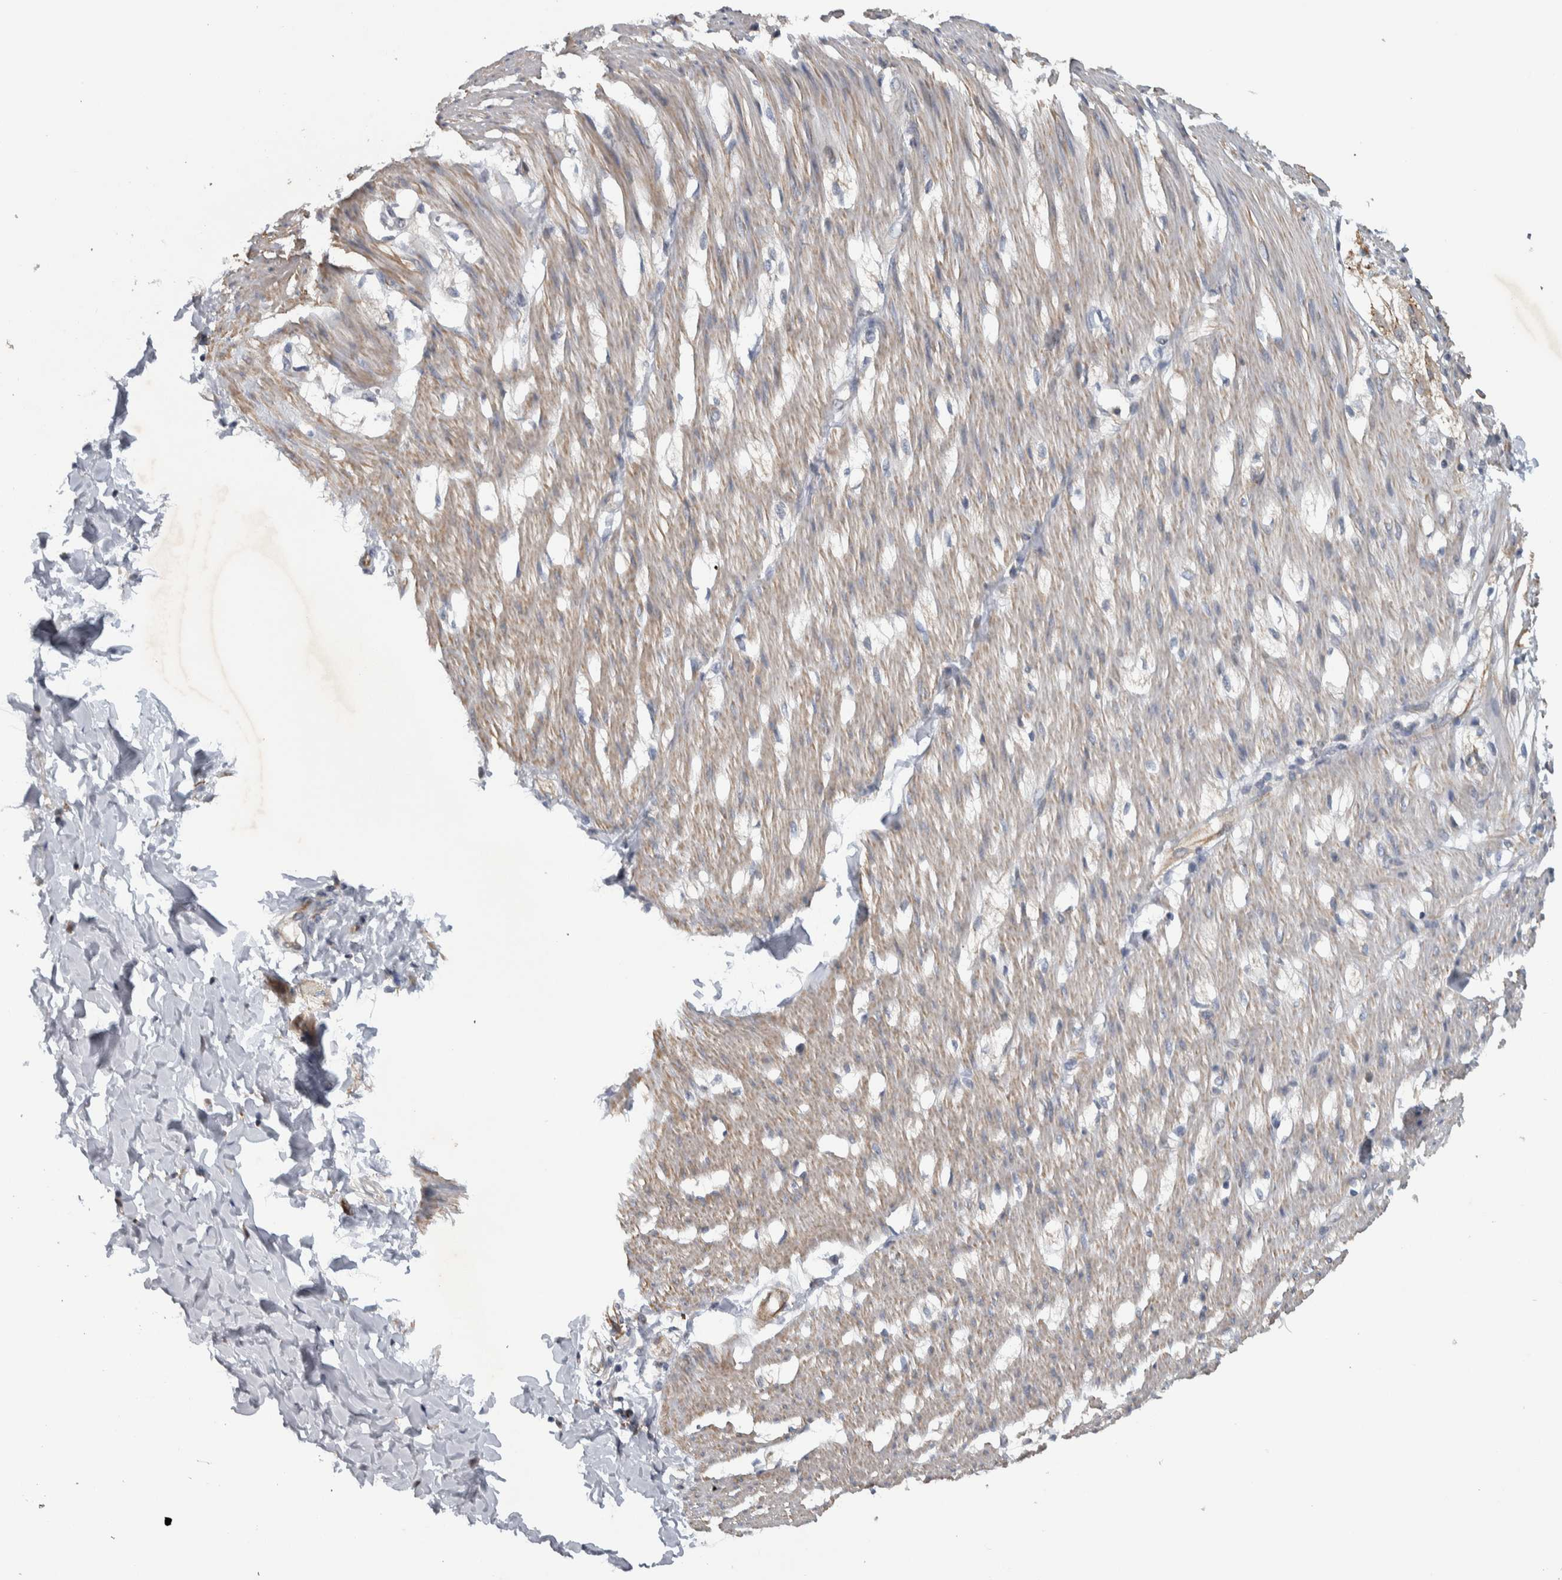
{"staining": {"intensity": "weak", "quantity": "25%-75%", "location": "cytoplasmic/membranous"}, "tissue": "smooth muscle", "cell_type": "Smooth muscle cells", "image_type": "normal", "snomed": [{"axis": "morphology", "description": "Normal tissue, NOS"}, {"axis": "morphology", "description": "Adenocarcinoma, NOS"}, {"axis": "topography", "description": "Smooth muscle"}, {"axis": "topography", "description": "Colon"}], "caption": "A photomicrograph of human smooth muscle stained for a protein demonstrates weak cytoplasmic/membranous brown staining in smooth muscle cells. Using DAB (brown) and hematoxylin (blue) stains, captured at high magnification using brightfield microscopy.", "gene": "NT5C2", "patient": {"sex": "male", "age": 14}}